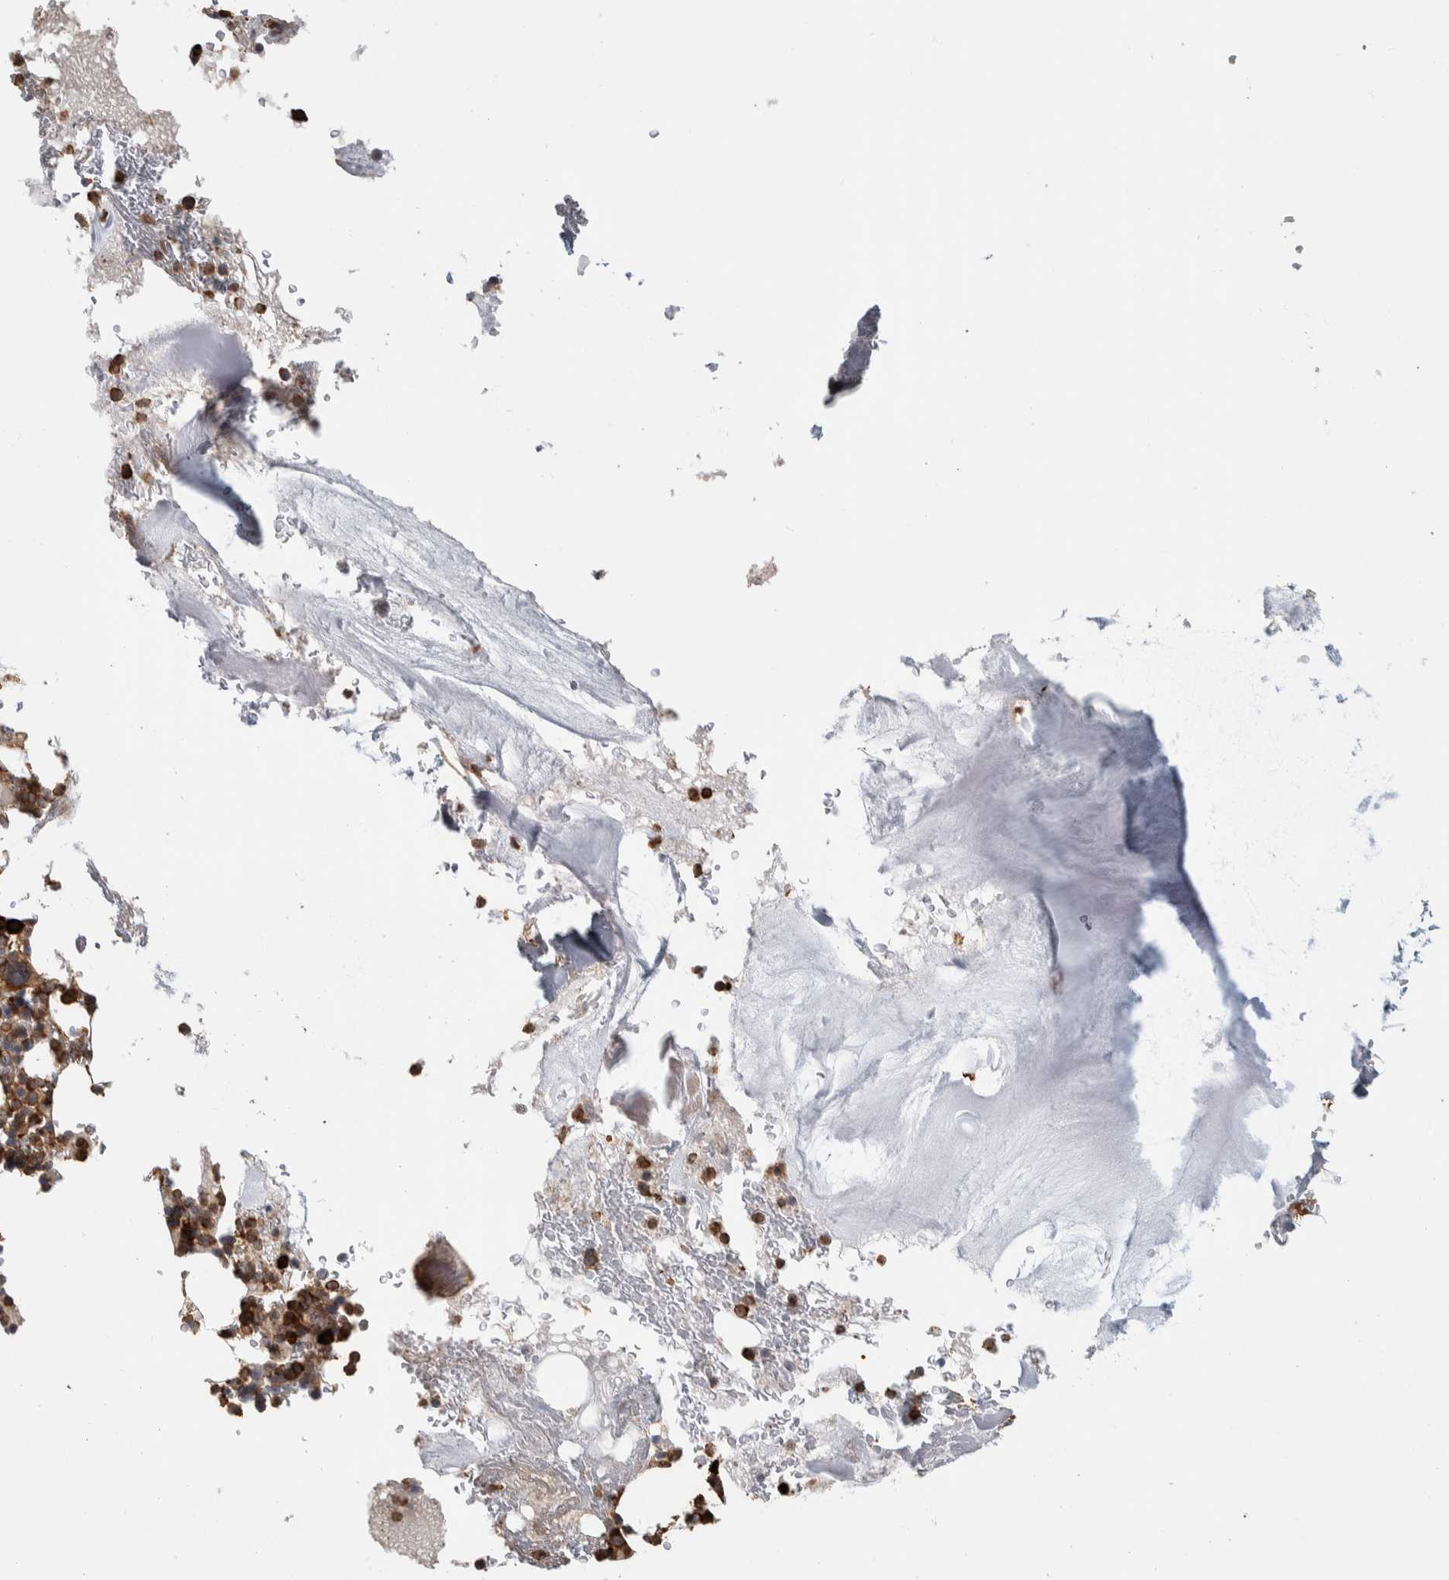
{"staining": {"intensity": "strong", "quantity": "25%-75%", "location": "cytoplasmic/membranous"}, "tissue": "bone marrow", "cell_type": "Hematopoietic cells", "image_type": "normal", "snomed": [{"axis": "morphology", "description": "Normal tissue, NOS"}, {"axis": "topography", "description": "Bone marrow"}], "caption": "Human bone marrow stained with a brown dye exhibits strong cytoplasmic/membranous positive positivity in about 25%-75% of hematopoietic cells.", "gene": "EIF3H", "patient": {"sex": "female", "age": 81}}